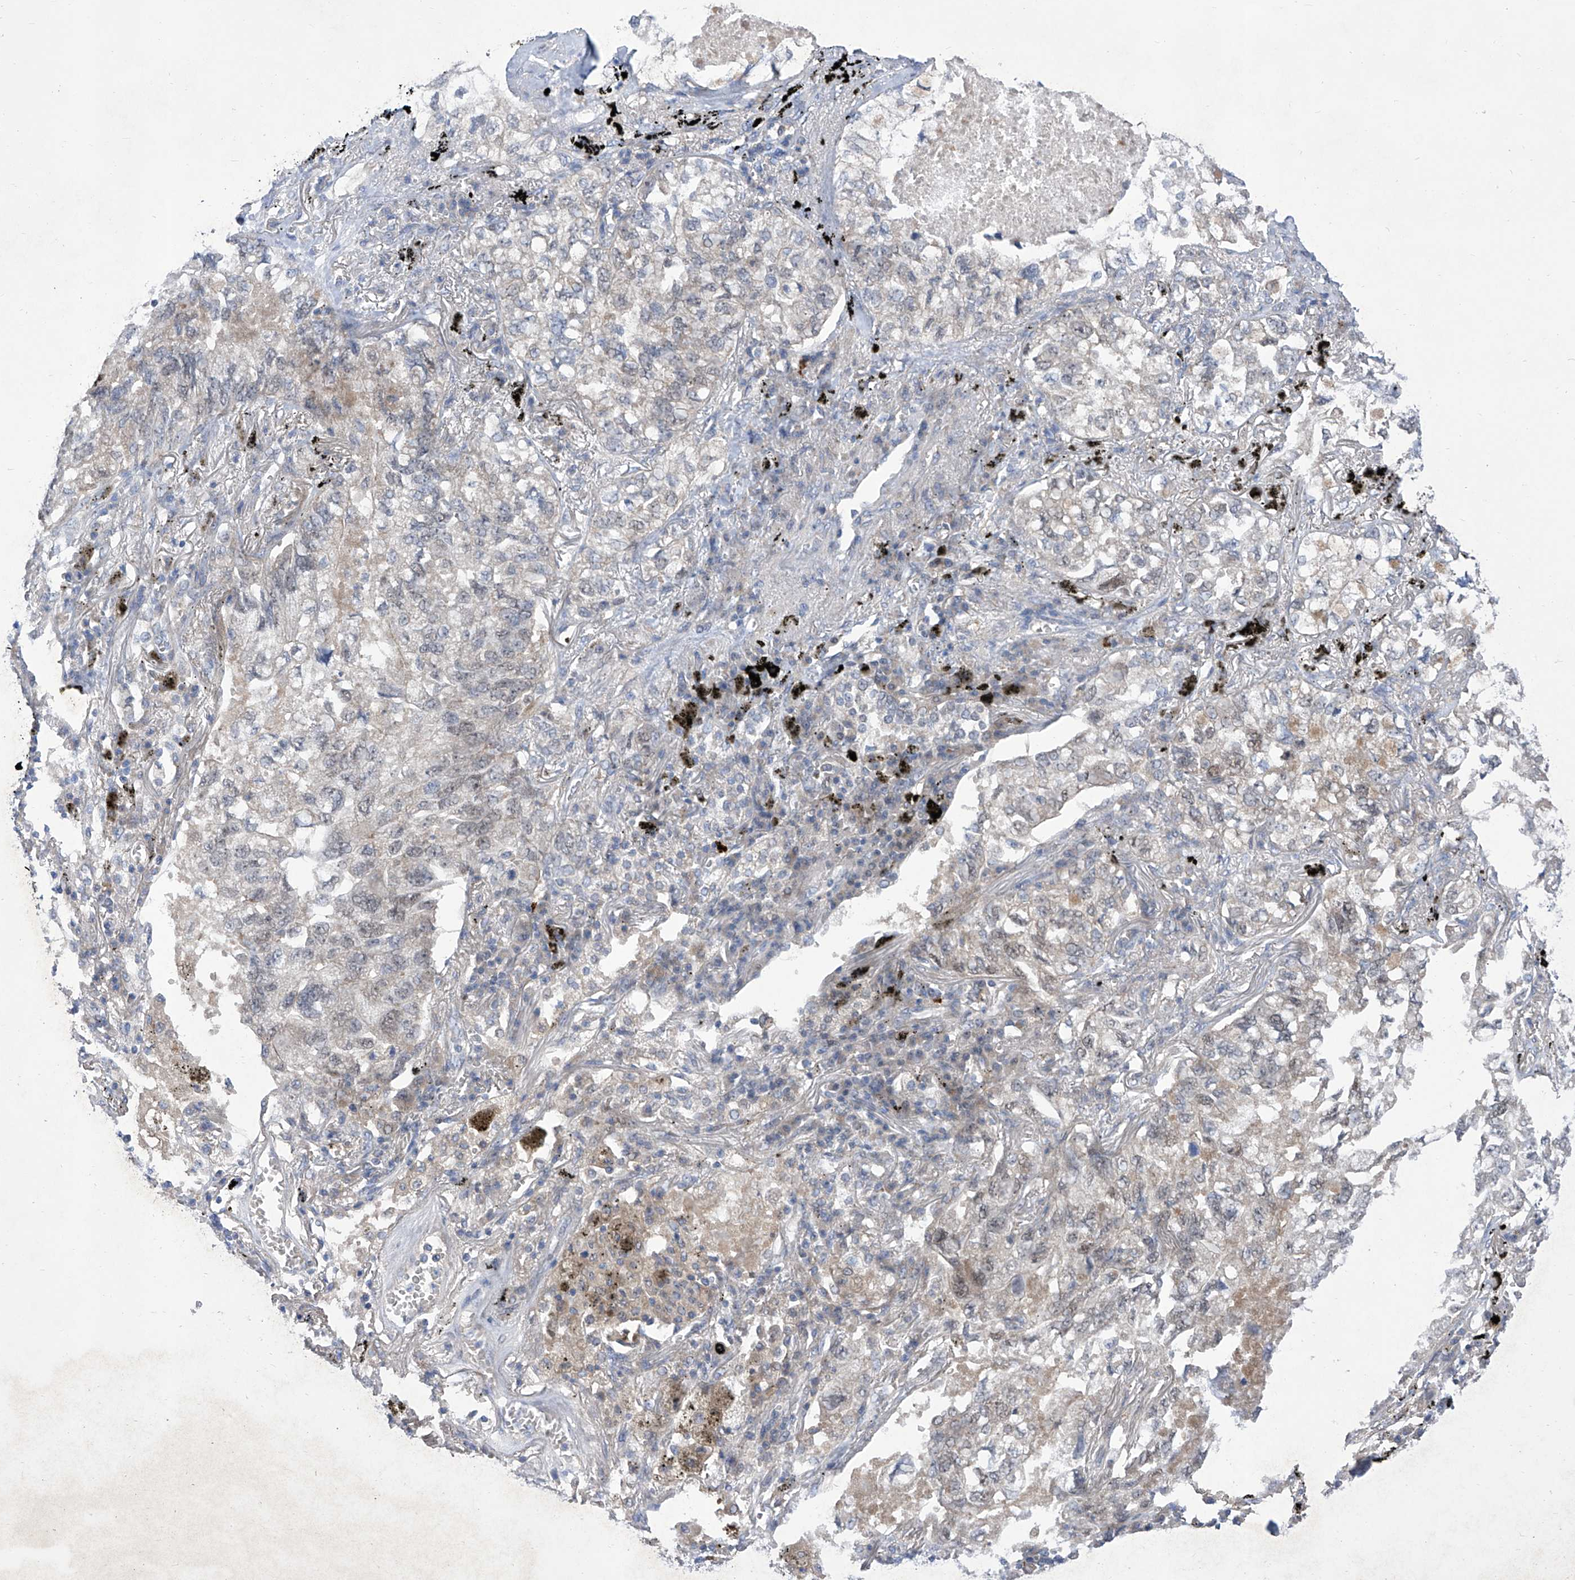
{"staining": {"intensity": "negative", "quantity": "none", "location": "none"}, "tissue": "lung cancer", "cell_type": "Tumor cells", "image_type": "cancer", "snomed": [{"axis": "morphology", "description": "Adenocarcinoma, NOS"}, {"axis": "topography", "description": "Lung"}], "caption": "Immunohistochemical staining of adenocarcinoma (lung) exhibits no significant positivity in tumor cells.", "gene": "SRBD1", "patient": {"sex": "male", "age": 65}}